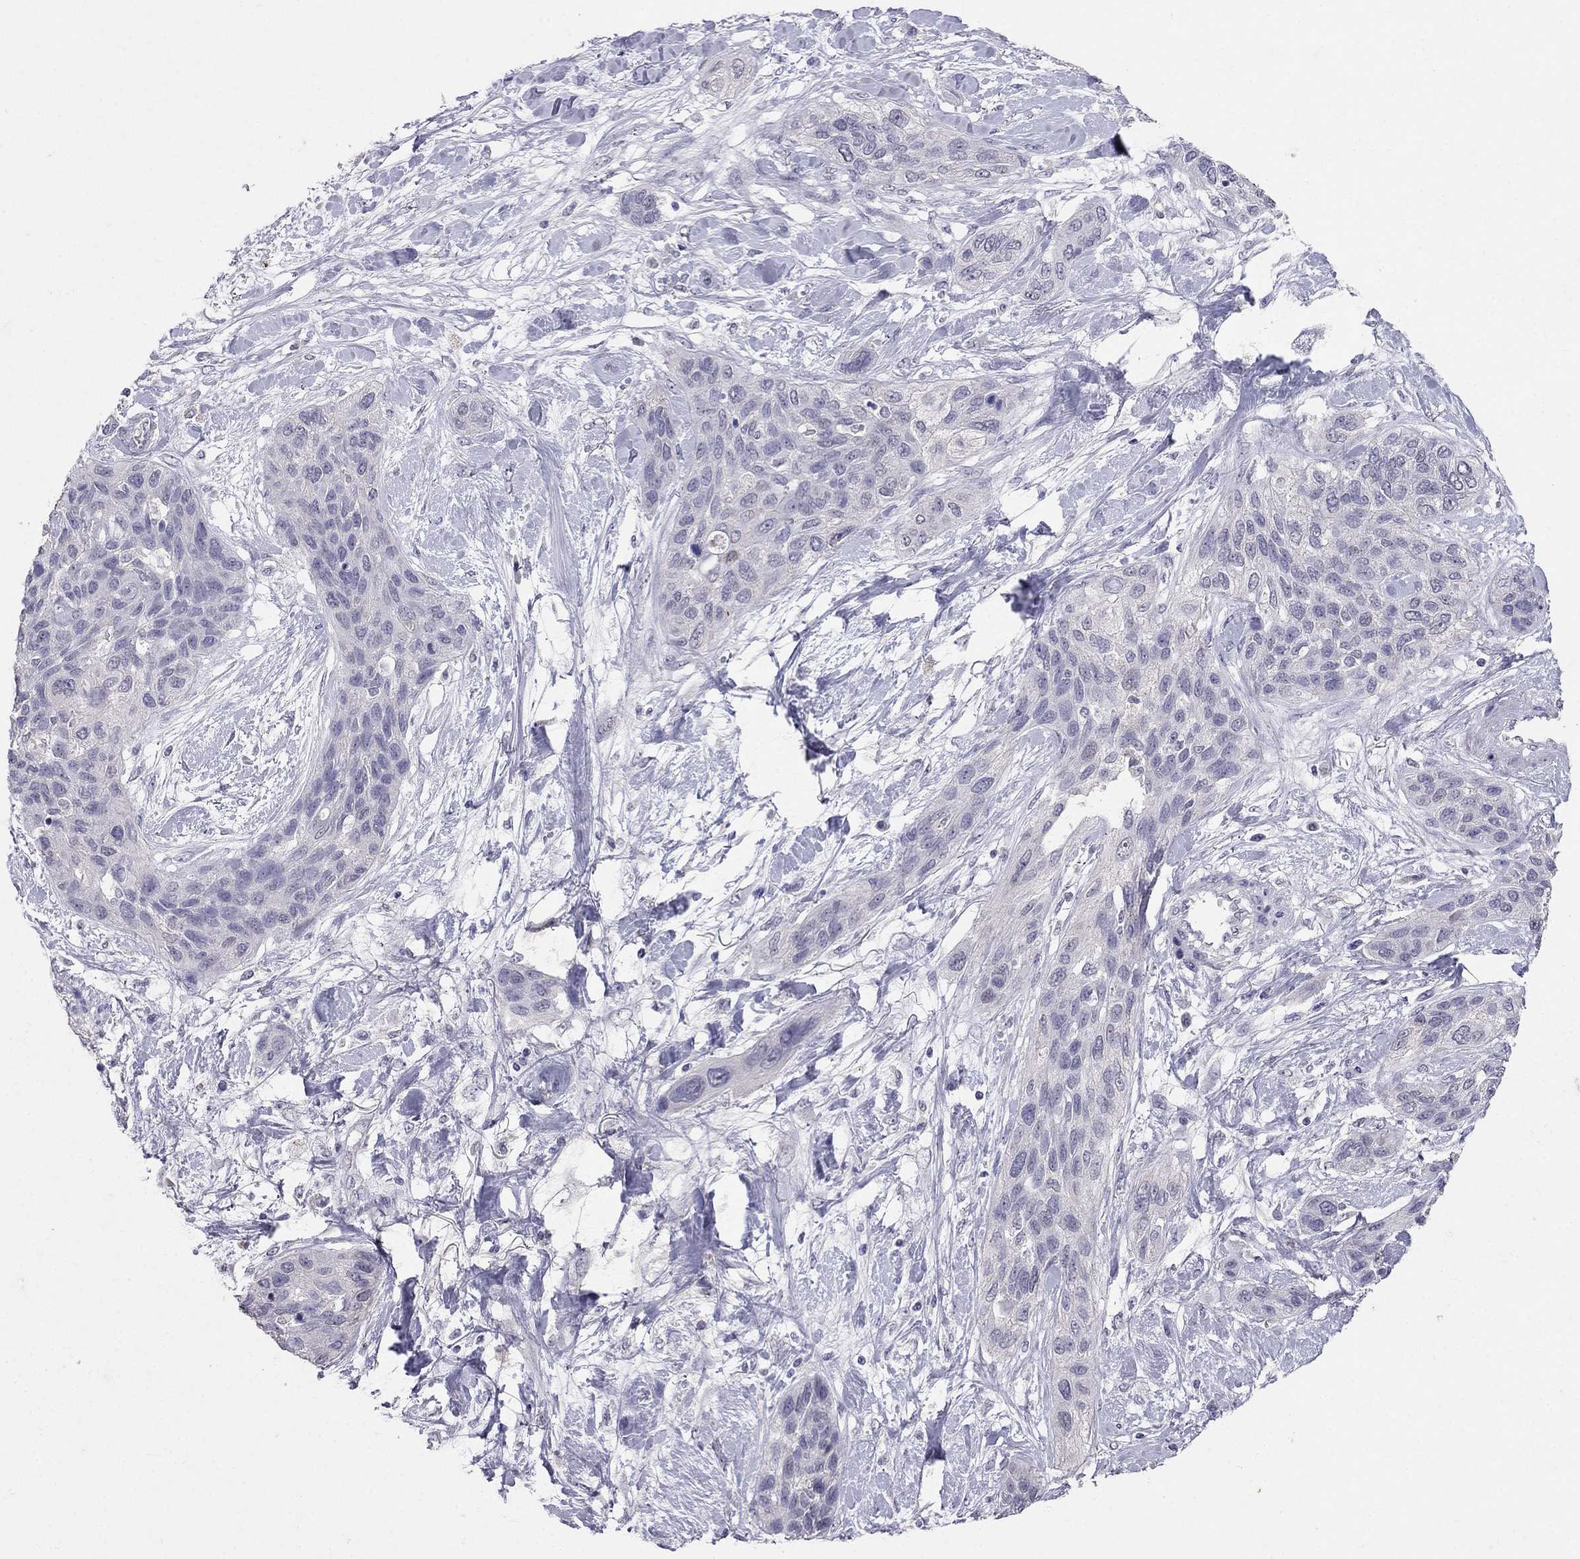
{"staining": {"intensity": "negative", "quantity": "none", "location": "none"}, "tissue": "lung cancer", "cell_type": "Tumor cells", "image_type": "cancer", "snomed": [{"axis": "morphology", "description": "Squamous cell carcinoma, NOS"}, {"axis": "topography", "description": "Lung"}], "caption": "Tumor cells are negative for protein expression in human lung cancer.", "gene": "FST", "patient": {"sex": "female", "age": 70}}